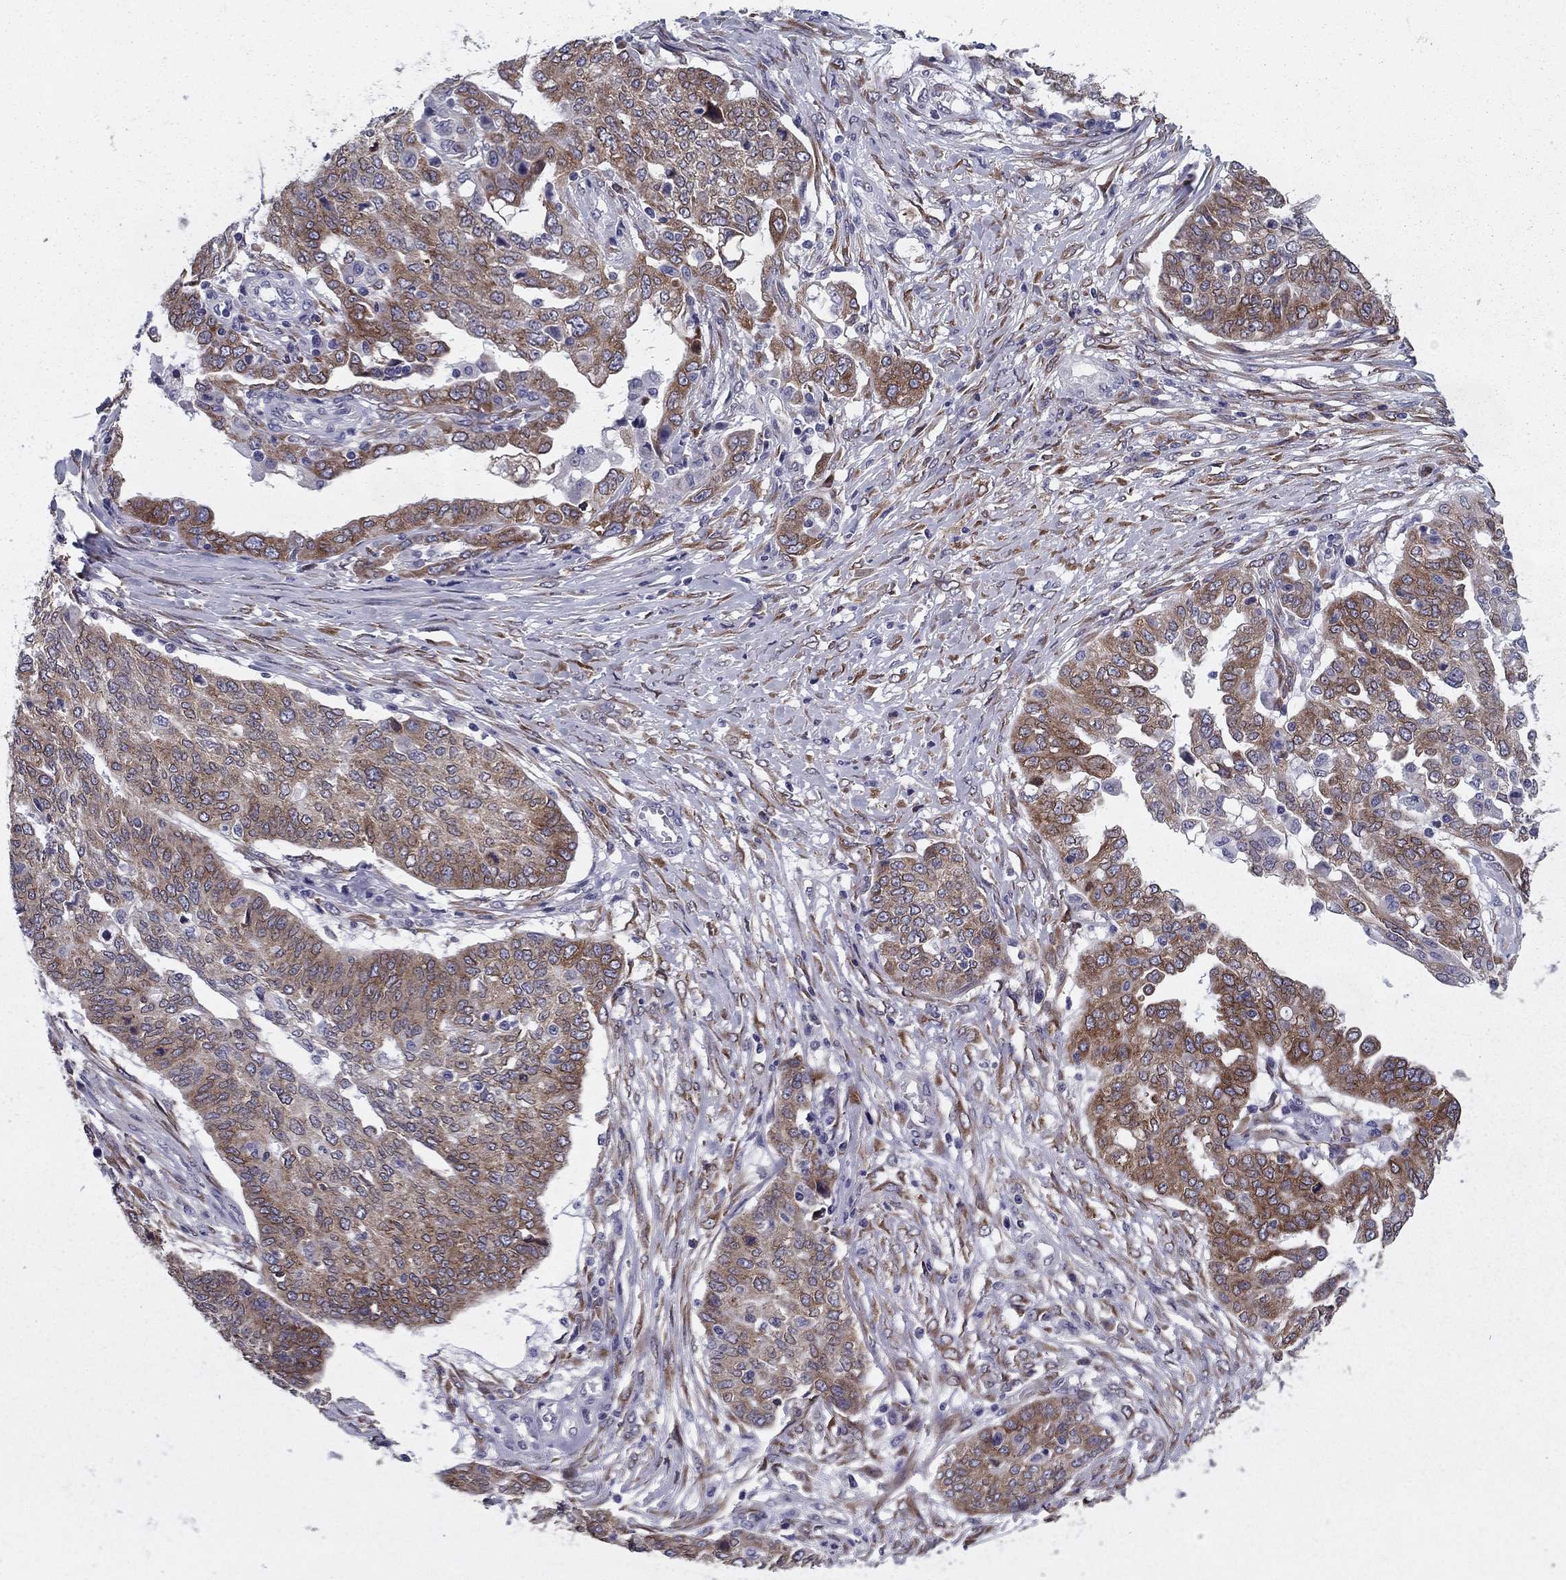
{"staining": {"intensity": "moderate", "quantity": ">75%", "location": "cytoplasmic/membranous"}, "tissue": "ovarian cancer", "cell_type": "Tumor cells", "image_type": "cancer", "snomed": [{"axis": "morphology", "description": "Cystadenocarcinoma, serous, NOS"}, {"axis": "topography", "description": "Ovary"}], "caption": "Human ovarian cancer (serous cystadenocarcinoma) stained for a protein (brown) exhibits moderate cytoplasmic/membranous positive staining in about >75% of tumor cells.", "gene": "TMED3", "patient": {"sex": "female", "age": 67}}